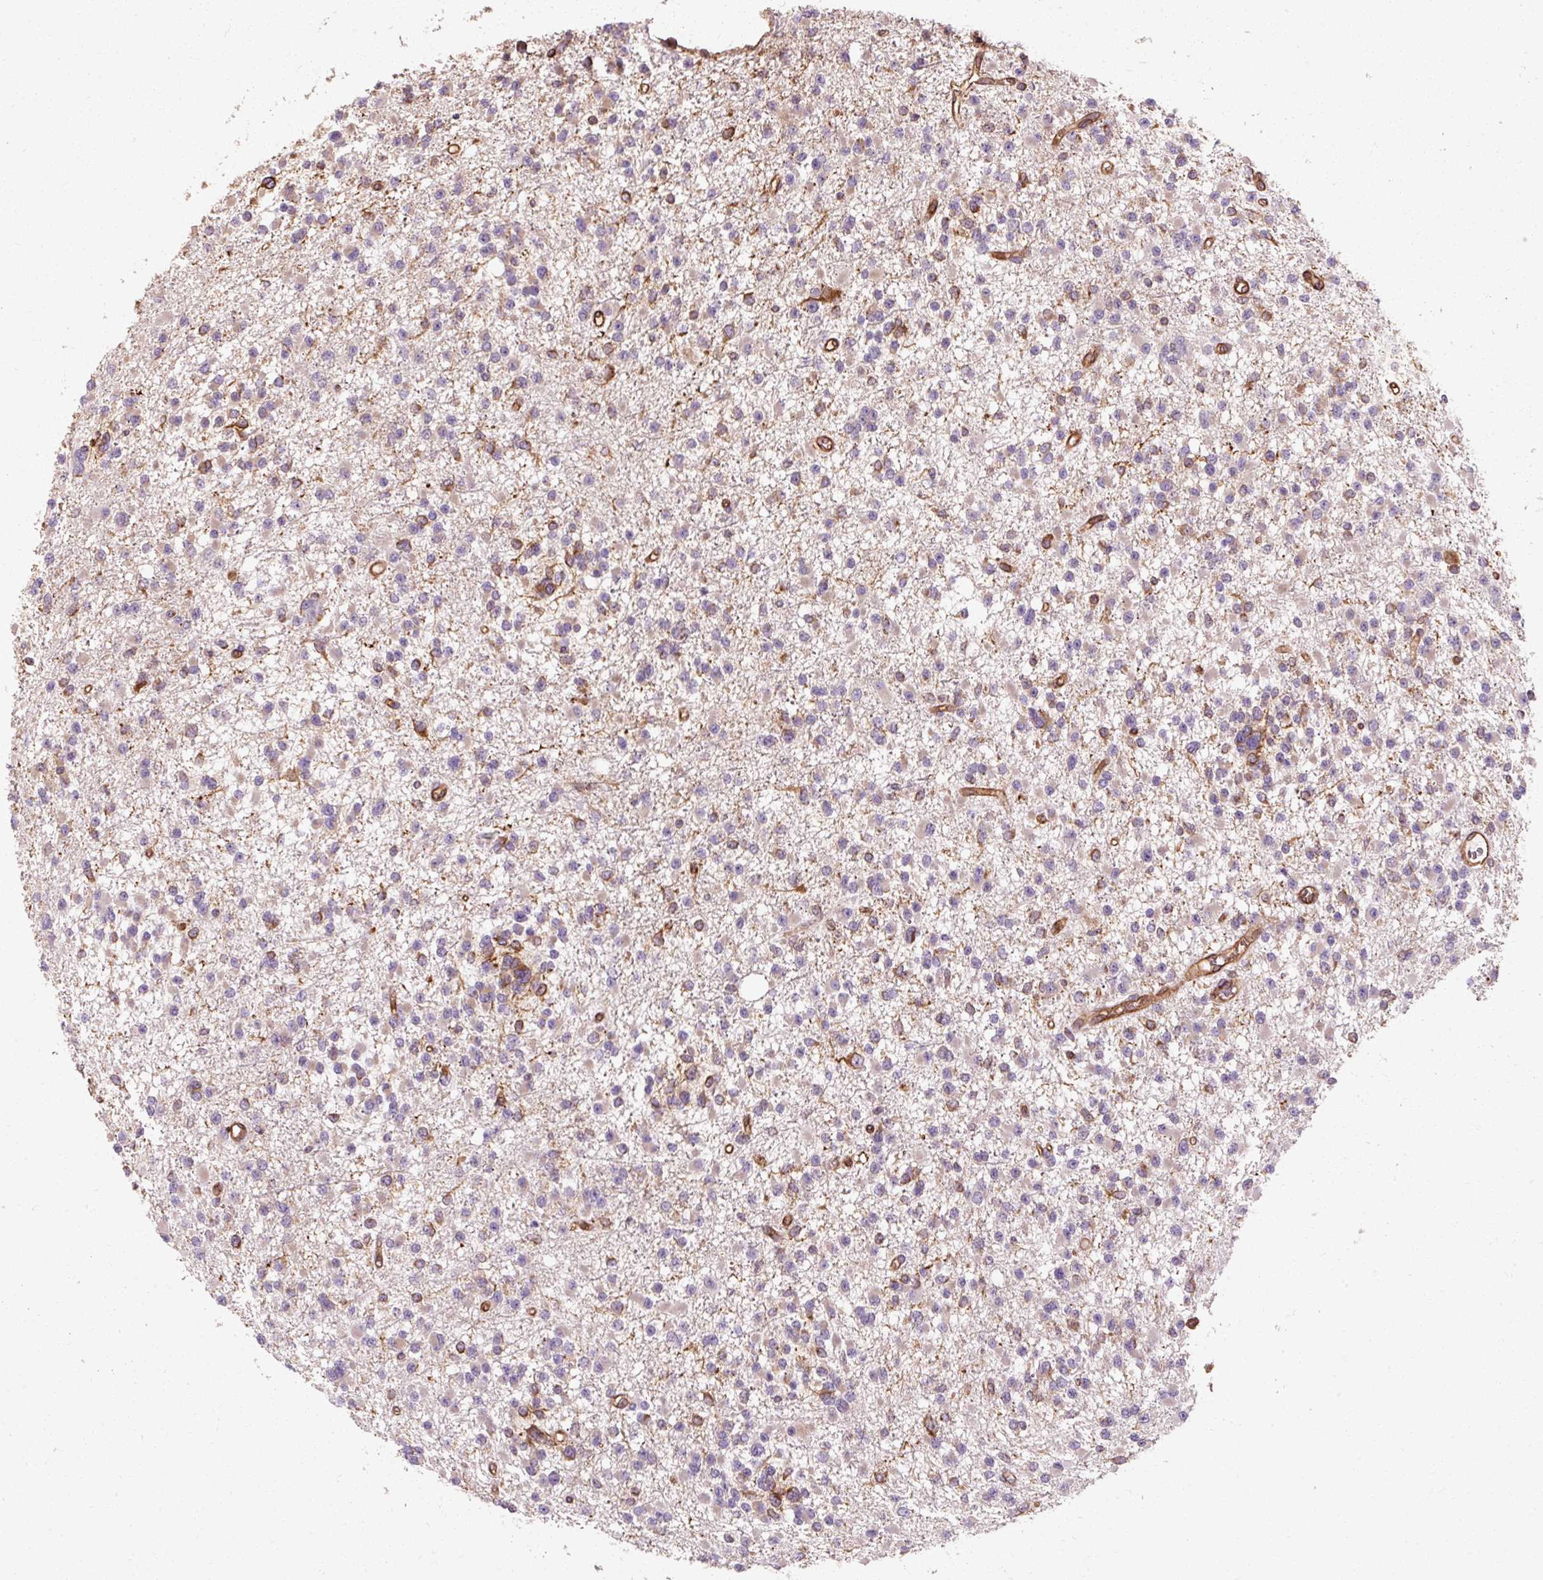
{"staining": {"intensity": "weak", "quantity": "<25%", "location": "cytoplasmic/membranous"}, "tissue": "glioma", "cell_type": "Tumor cells", "image_type": "cancer", "snomed": [{"axis": "morphology", "description": "Glioma, malignant, Low grade"}, {"axis": "topography", "description": "Brain"}], "caption": "Immunohistochemistry (IHC) image of neoplastic tissue: glioma stained with DAB (3,3'-diaminobenzidine) demonstrates no significant protein positivity in tumor cells. The staining was performed using DAB (3,3'-diaminobenzidine) to visualize the protein expression in brown, while the nuclei were stained in blue with hematoxylin (Magnification: 20x).", "gene": "TBC1D4", "patient": {"sex": "female", "age": 22}}